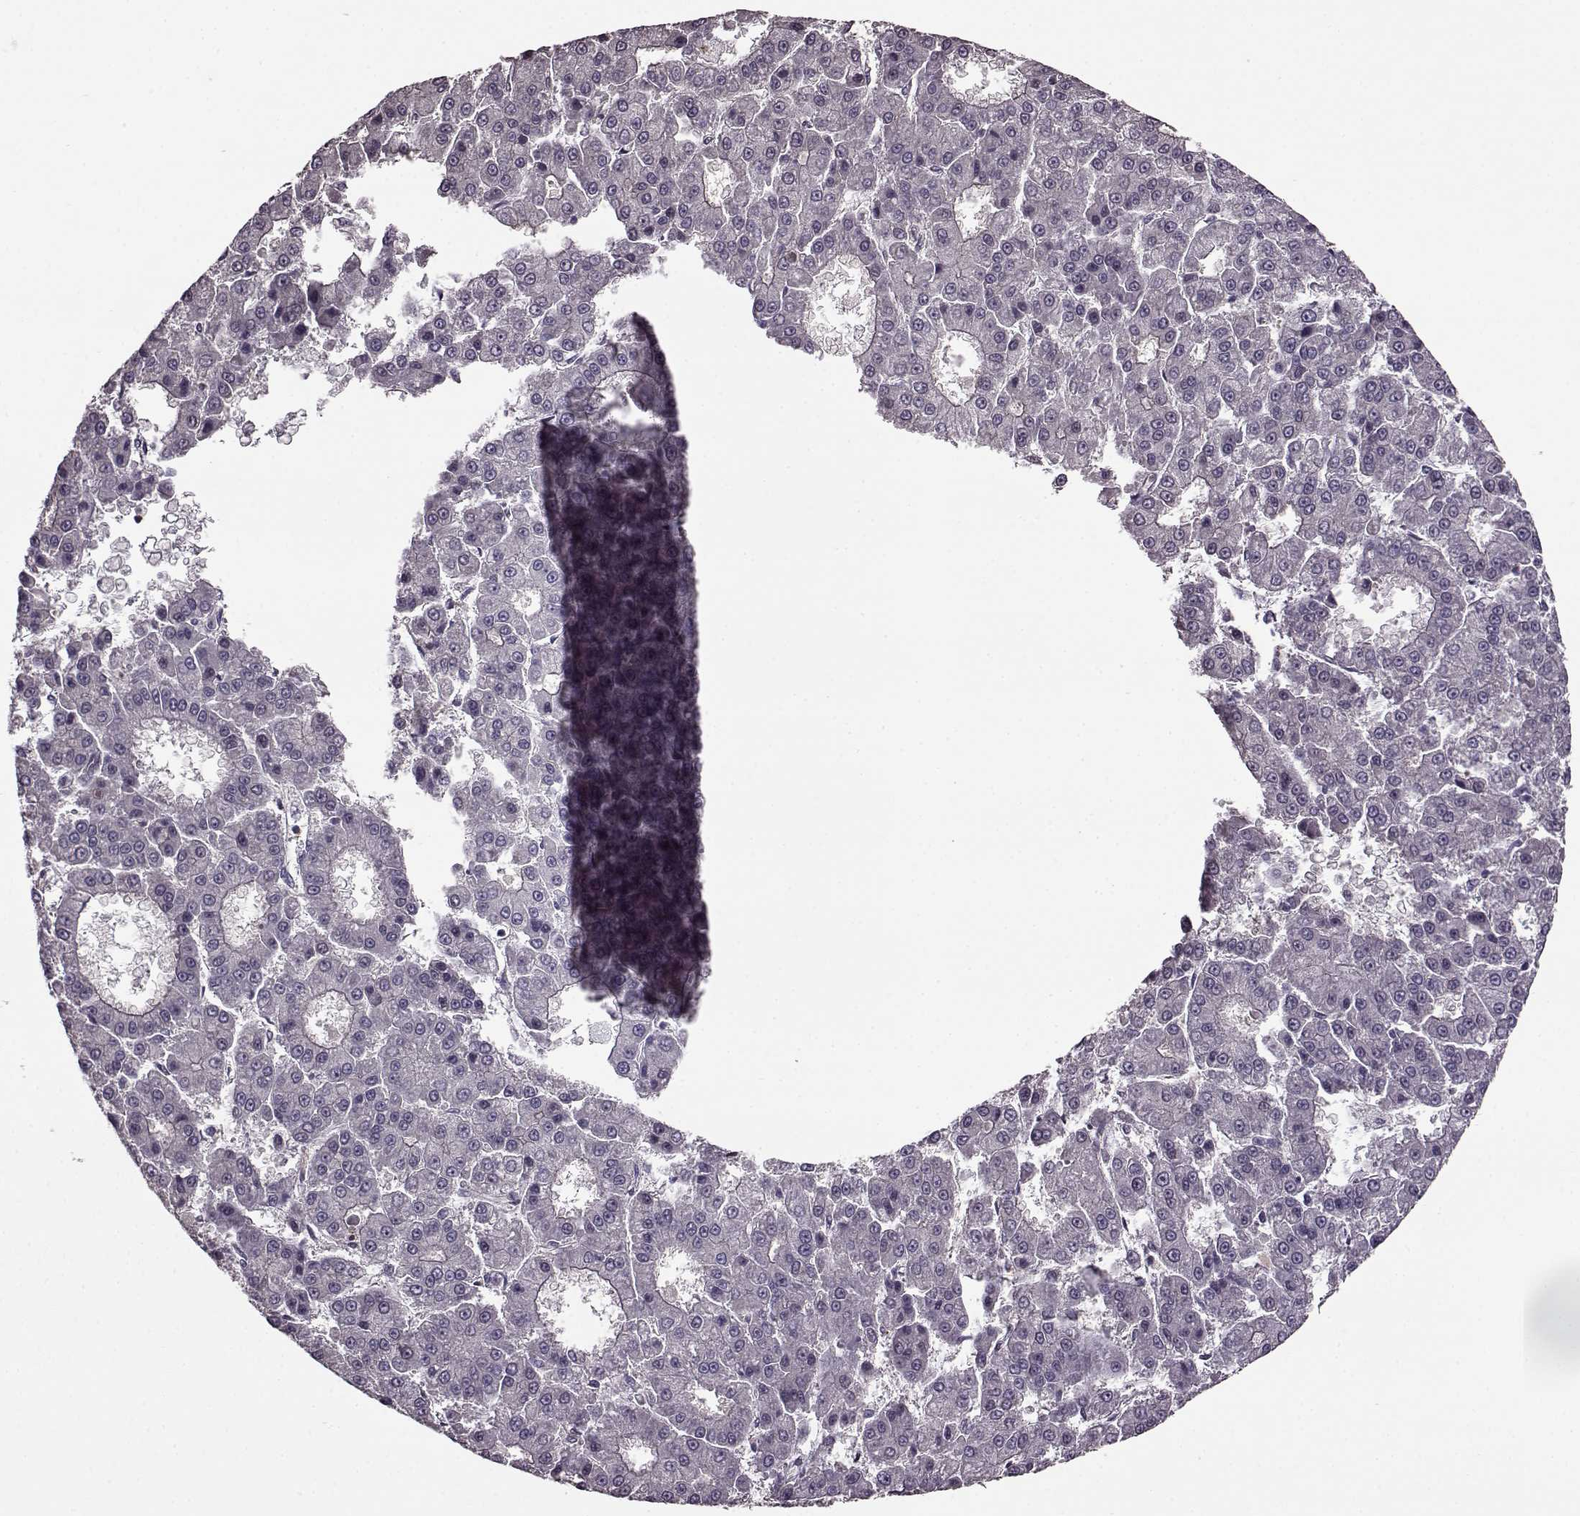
{"staining": {"intensity": "negative", "quantity": "none", "location": "none"}, "tissue": "liver cancer", "cell_type": "Tumor cells", "image_type": "cancer", "snomed": [{"axis": "morphology", "description": "Carcinoma, Hepatocellular, NOS"}, {"axis": "topography", "description": "Liver"}], "caption": "IHC micrograph of human hepatocellular carcinoma (liver) stained for a protein (brown), which demonstrates no expression in tumor cells.", "gene": "FTO", "patient": {"sex": "male", "age": 70}}